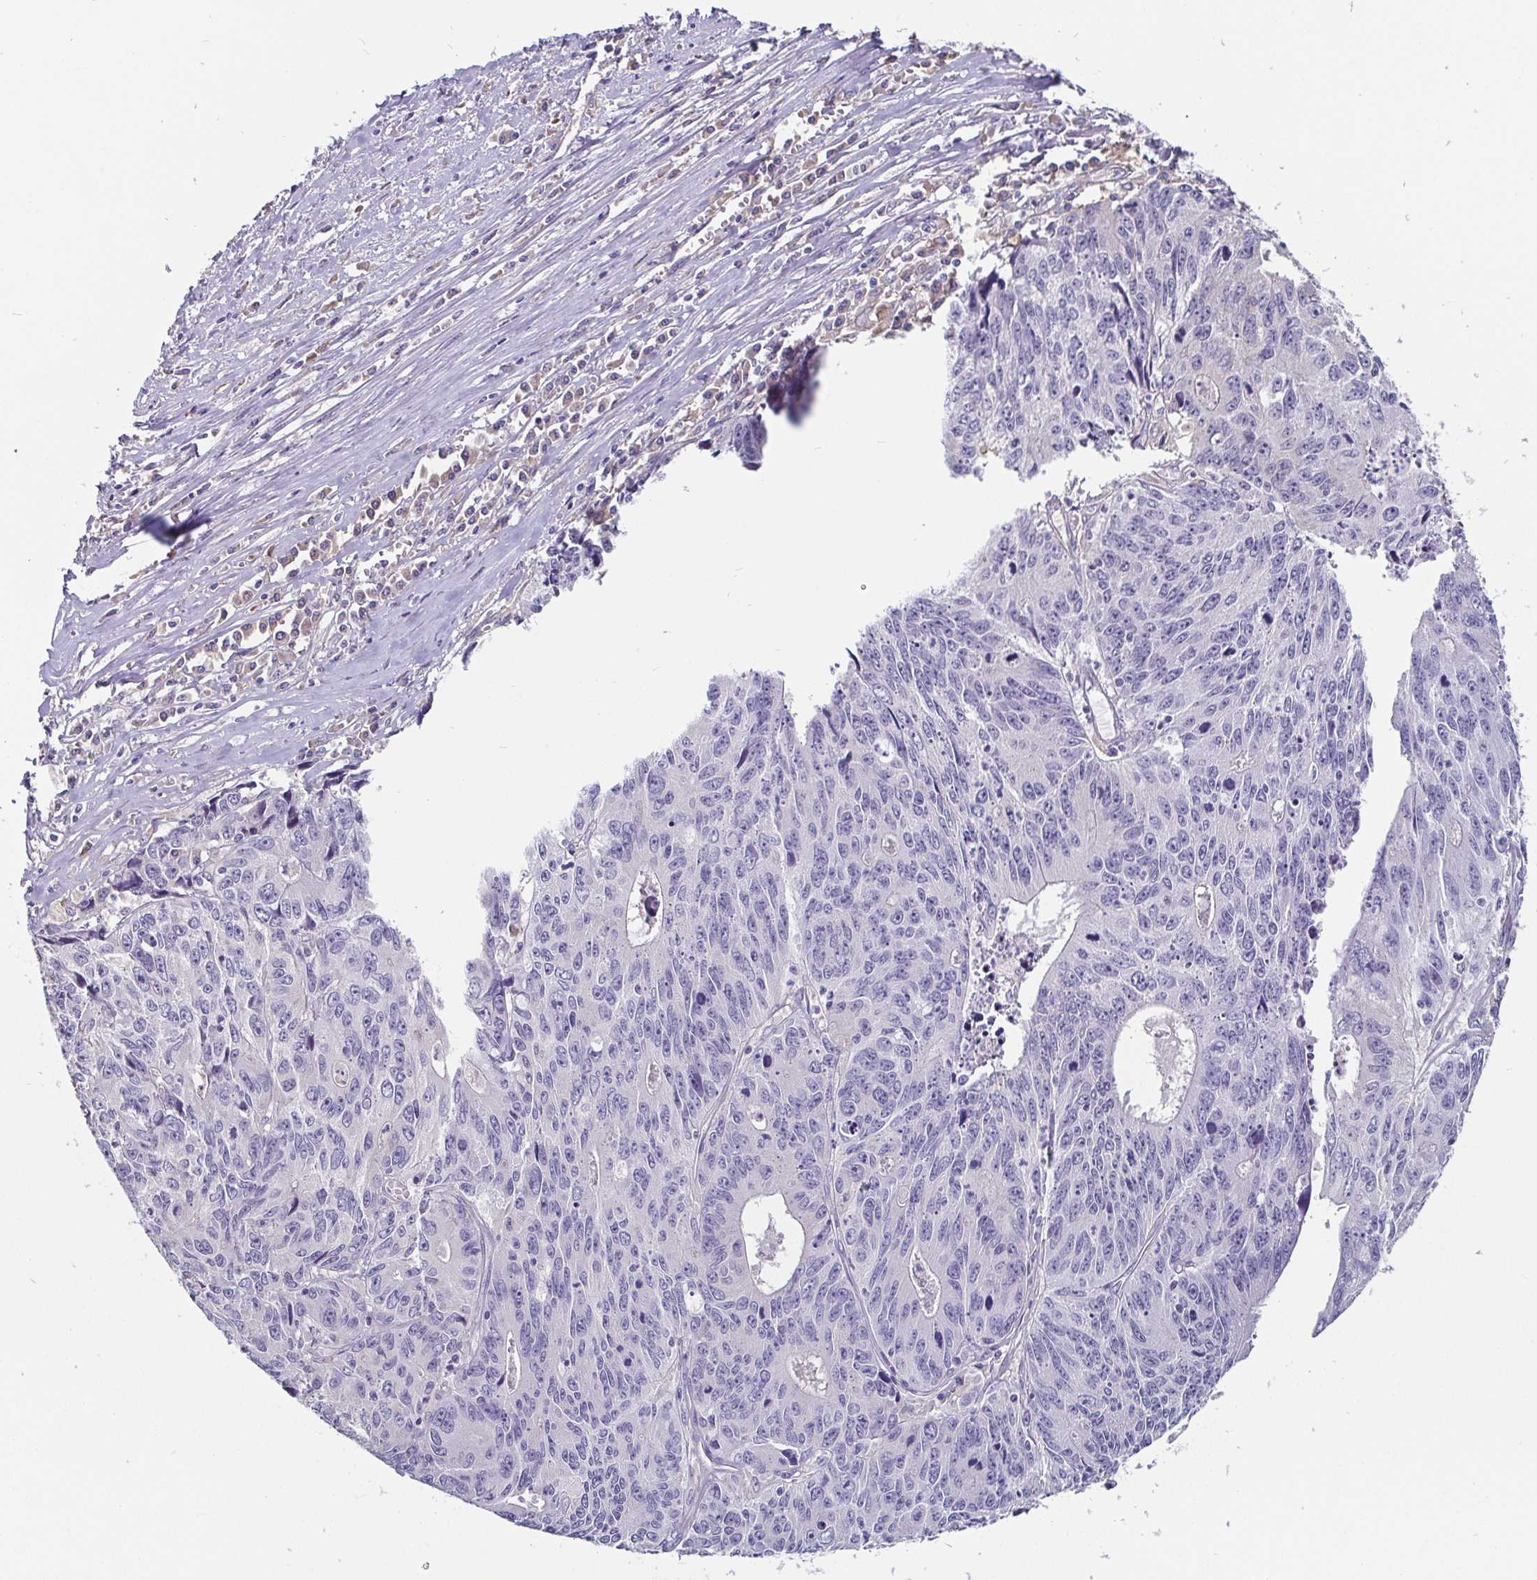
{"staining": {"intensity": "negative", "quantity": "none", "location": "none"}, "tissue": "liver cancer", "cell_type": "Tumor cells", "image_type": "cancer", "snomed": [{"axis": "morphology", "description": "Cholangiocarcinoma"}, {"axis": "topography", "description": "Liver"}], "caption": "Cholangiocarcinoma (liver) stained for a protein using immunohistochemistry (IHC) exhibits no staining tumor cells.", "gene": "ADAMTS6", "patient": {"sex": "male", "age": 65}}